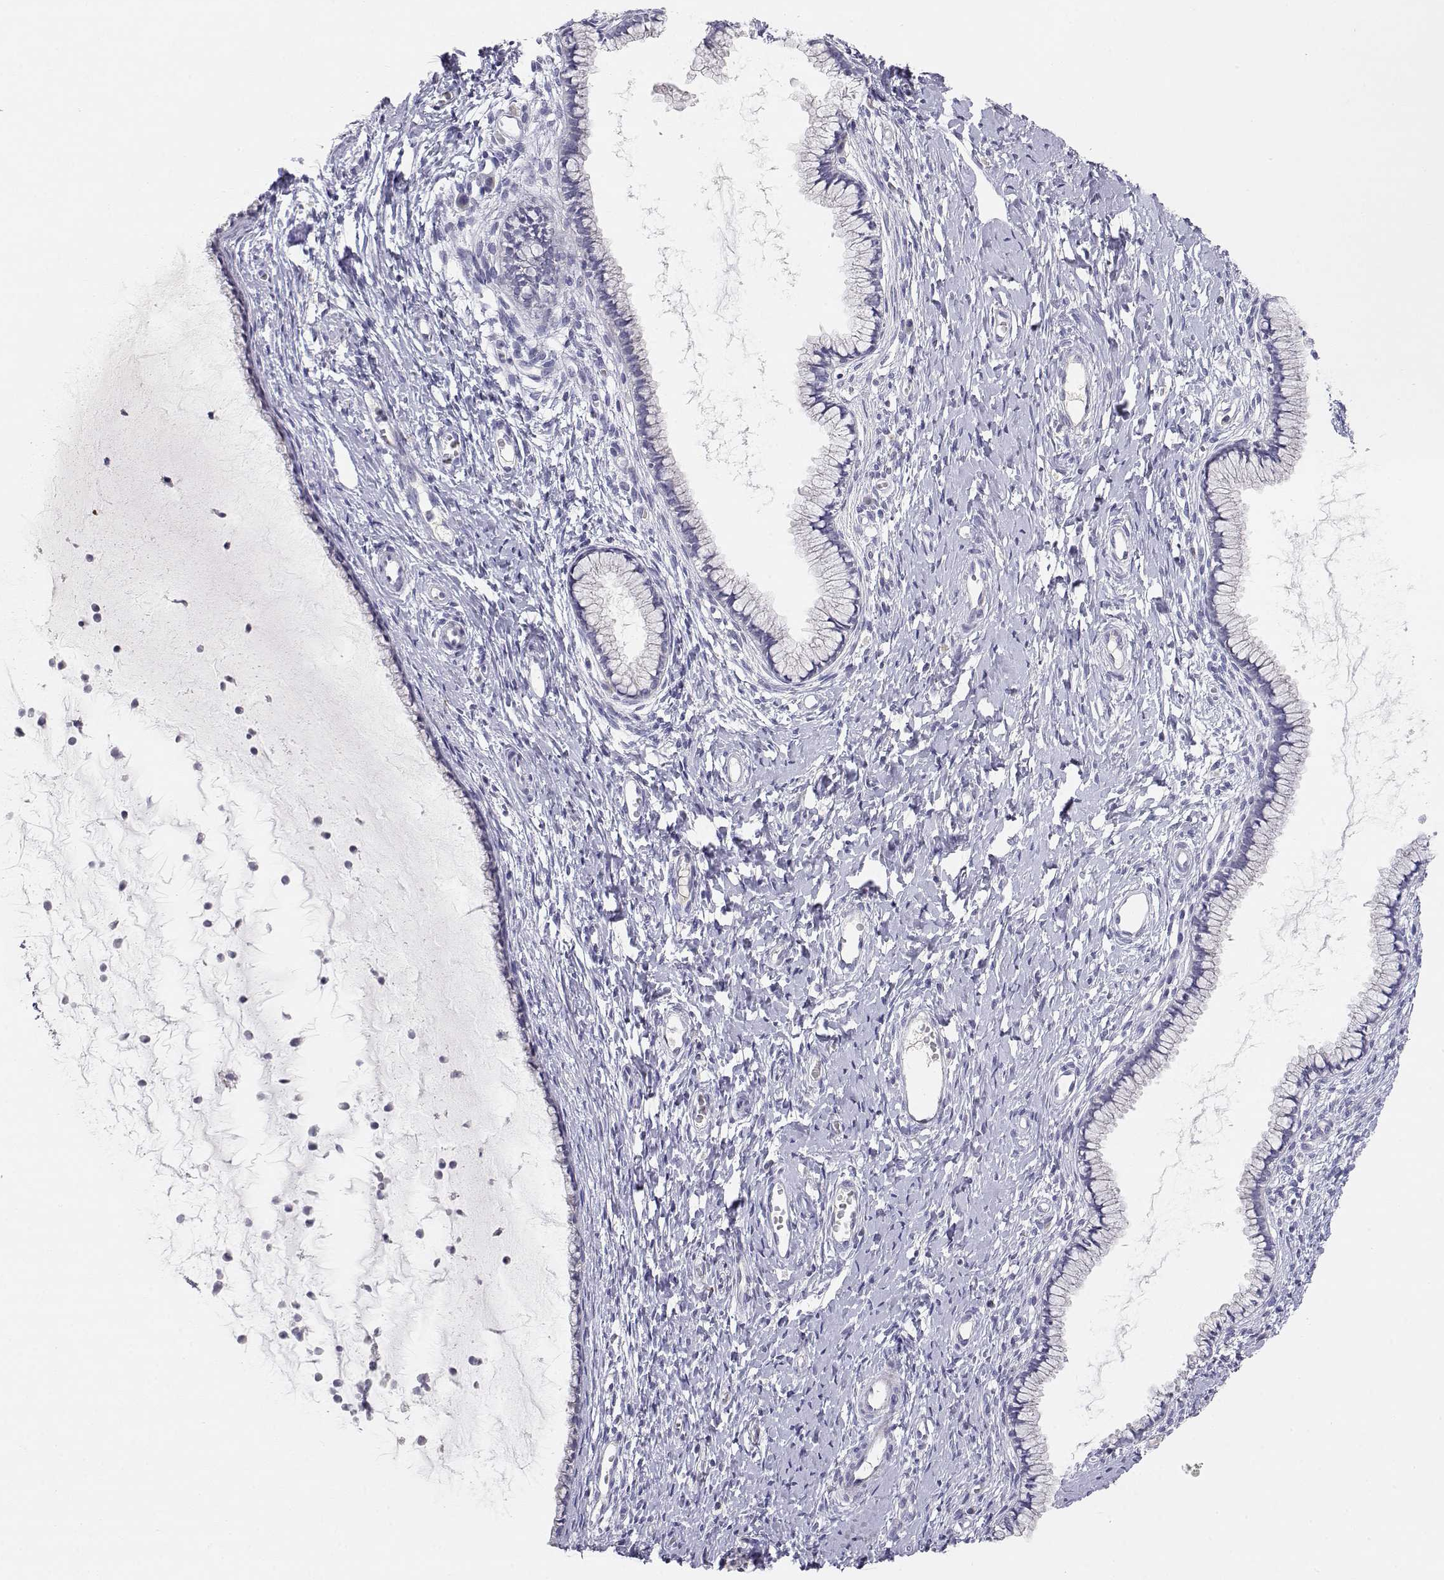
{"staining": {"intensity": "negative", "quantity": "none", "location": "none"}, "tissue": "cervix", "cell_type": "Glandular cells", "image_type": "normal", "snomed": [{"axis": "morphology", "description": "Normal tissue, NOS"}, {"axis": "topography", "description": "Cervix"}], "caption": "Immunohistochemistry (IHC) image of benign cervix: cervix stained with DAB shows no significant protein positivity in glandular cells.", "gene": "ADA", "patient": {"sex": "female", "age": 40}}